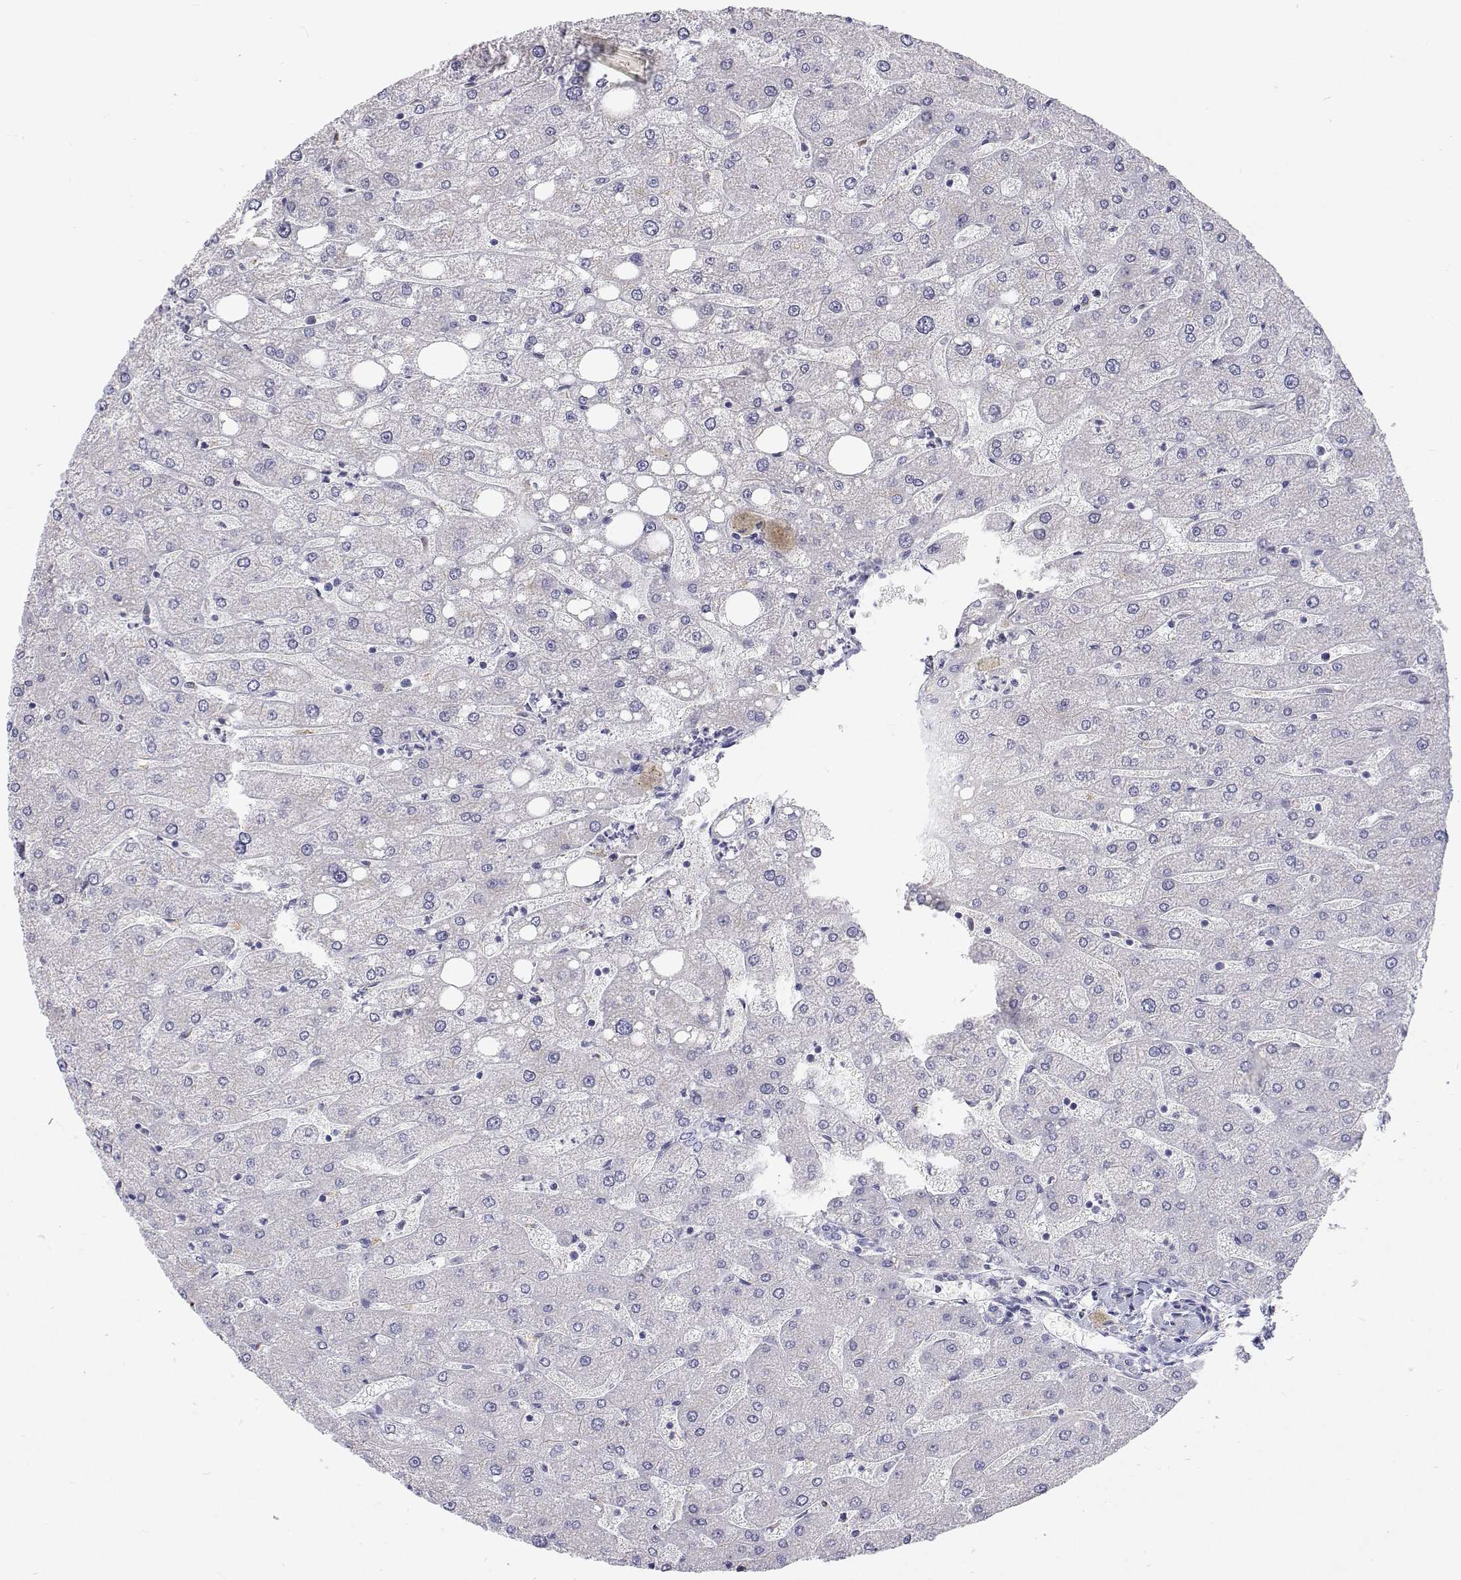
{"staining": {"intensity": "negative", "quantity": "none", "location": "none"}, "tissue": "liver", "cell_type": "Cholangiocytes", "image_type": "normal", "snomed": [{"axis": "morphology", "description": "Normal tissue, NOS"}, {"axis": "topography", "description": "Liver"}], "caption": "Immunohistochemistry photomicrograph of benign liver: human liver stained with DAB shows no significant protein positivity in cholangiocytes.", "gene": "NCR2", "patient": {"sex": "male", "age": 67}}